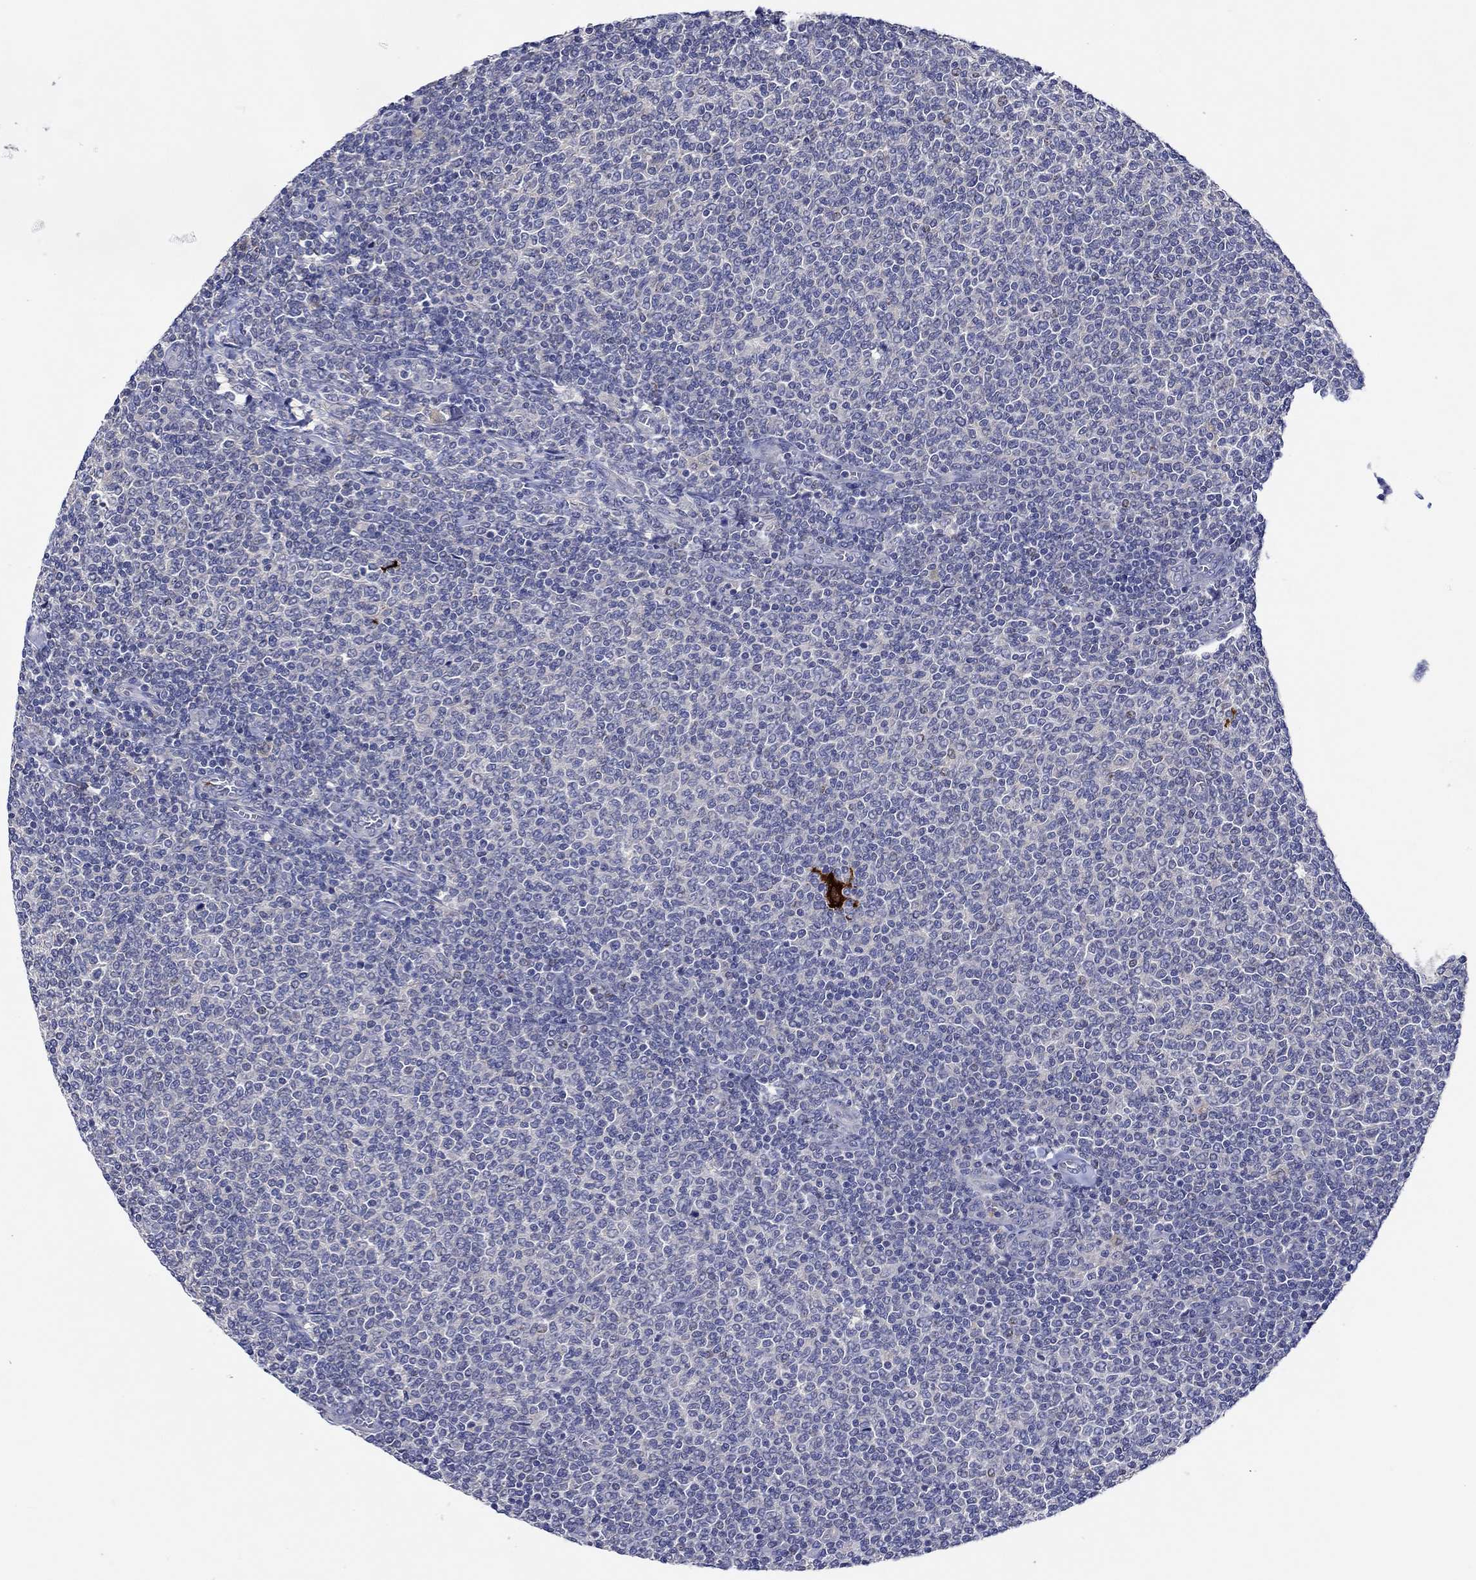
{"staining": {"intensity": "negative", "quantity": "none", "location": "none"}, "tissue": "lymphoma", "cell_type": "Tumor cells", "image_type": "cancer", "snomed": [{"axis": "morphology", "description": "Malignant lymphoma, non-Hodgkin's type, Low grade"}, {"axis": "topography", "description": "Lymph node"}], "caption": "Immunohistochemical staining of human low-grade malignant lymphoma, non-Hodgkin's type exhibits no significant positivity in tumor cells.", "gene": "CHIT1", "patient": {"sex": "male", "age": 52}}